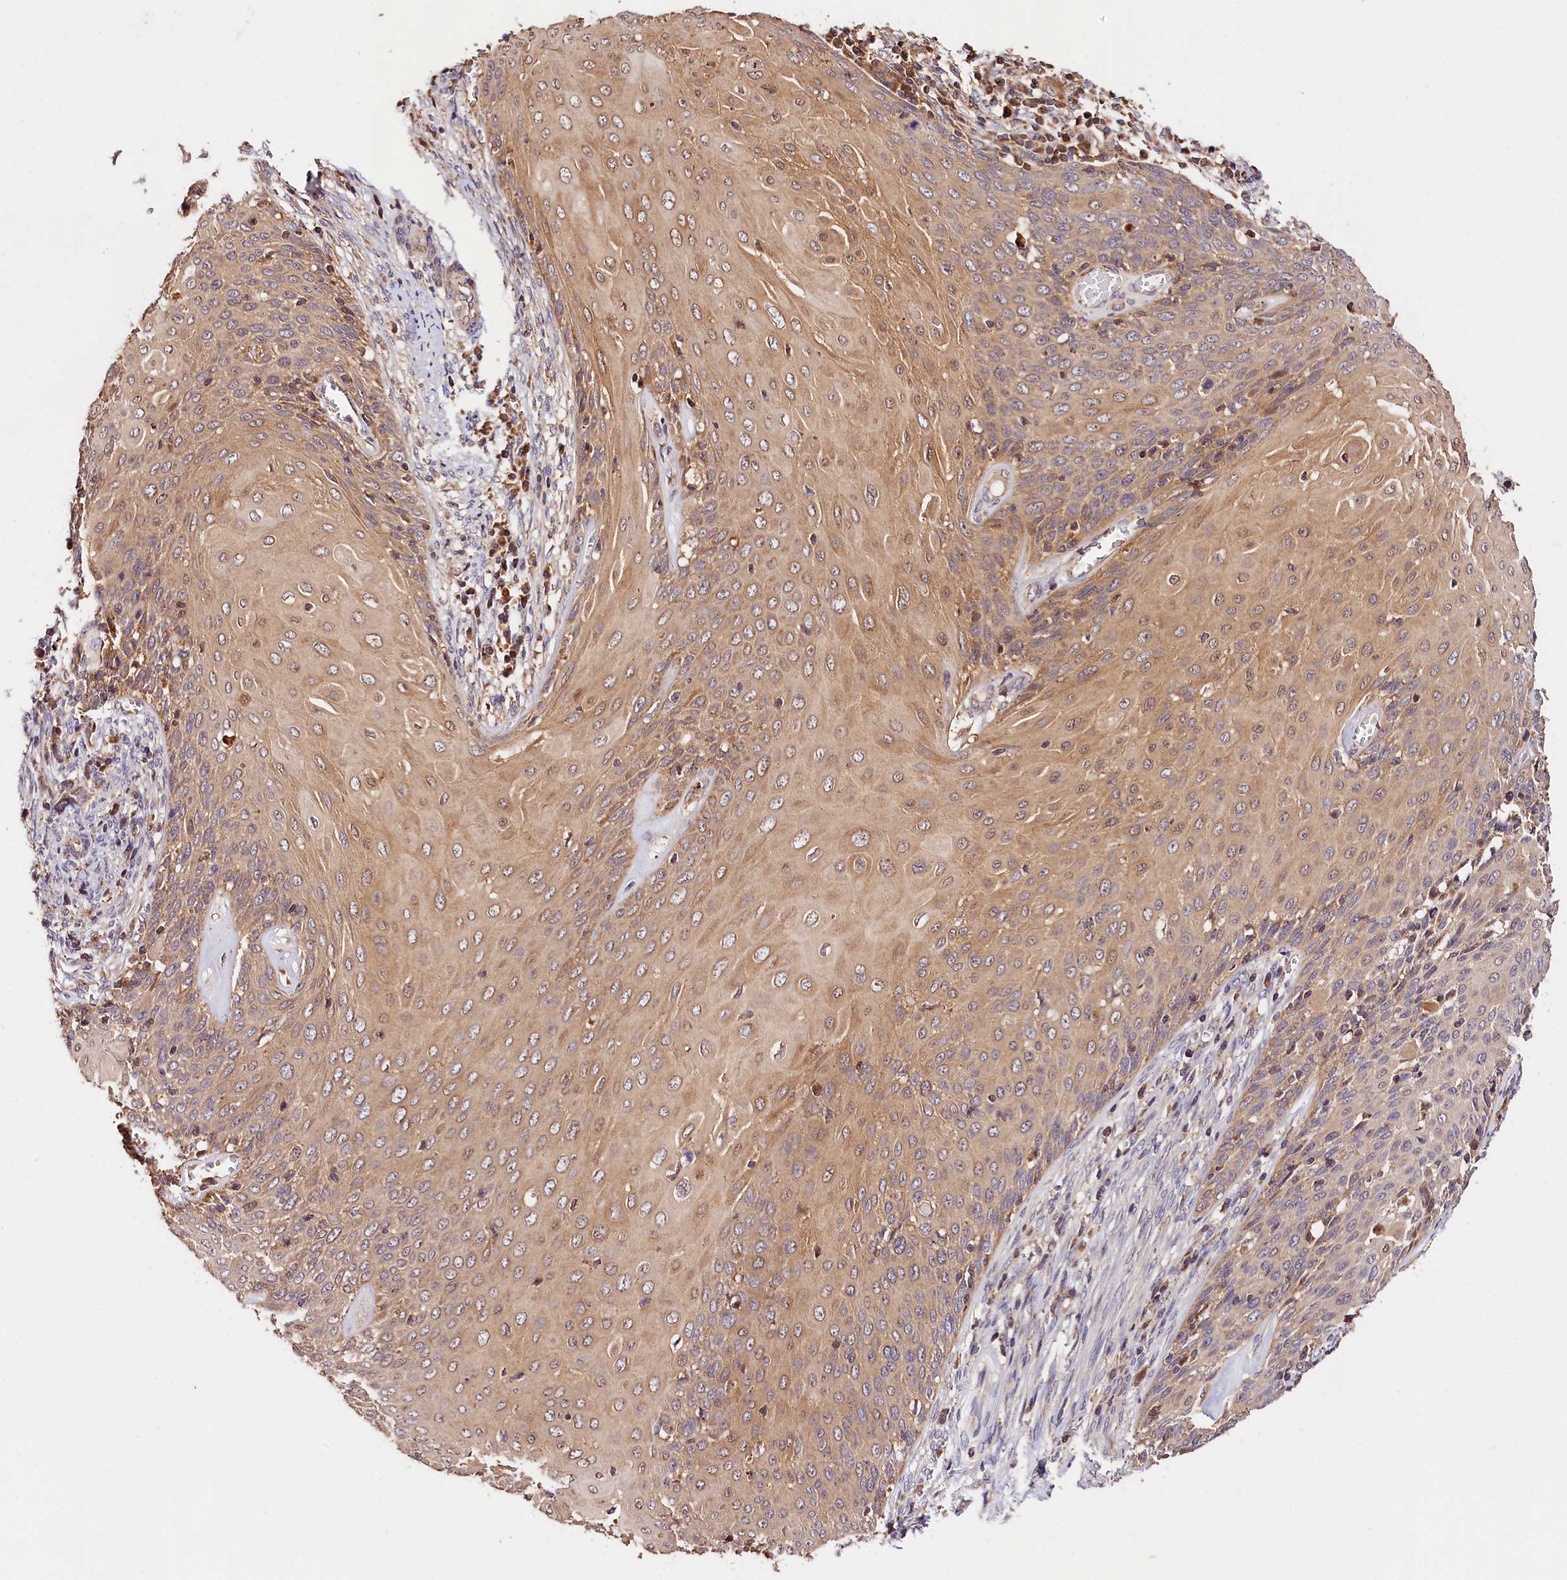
{"staining": {"intensity": "moderate", "quantity": "25%-75%", "location": "cytoplasmic/membranous,nuclear"}, "tissue": "cervical cancer", "cell_type": "Tumor cells", "image_type": "cancer", "snomed": [{"axis": "morphology", "description": "Squamous cell carcinoma, NOS"}, {"axis": "topography", "description": "Cervix"}], "caption": "Protein positivity by immunohistochemistry (IHC) exhibits moderate cytoplasmic/membranous and nuclear positivity in about 25%-75% of tumor cells in cervical squamous cell carcinoma.", "gene": "KPTN", "patient": {"sex": "female", "age": 39}}